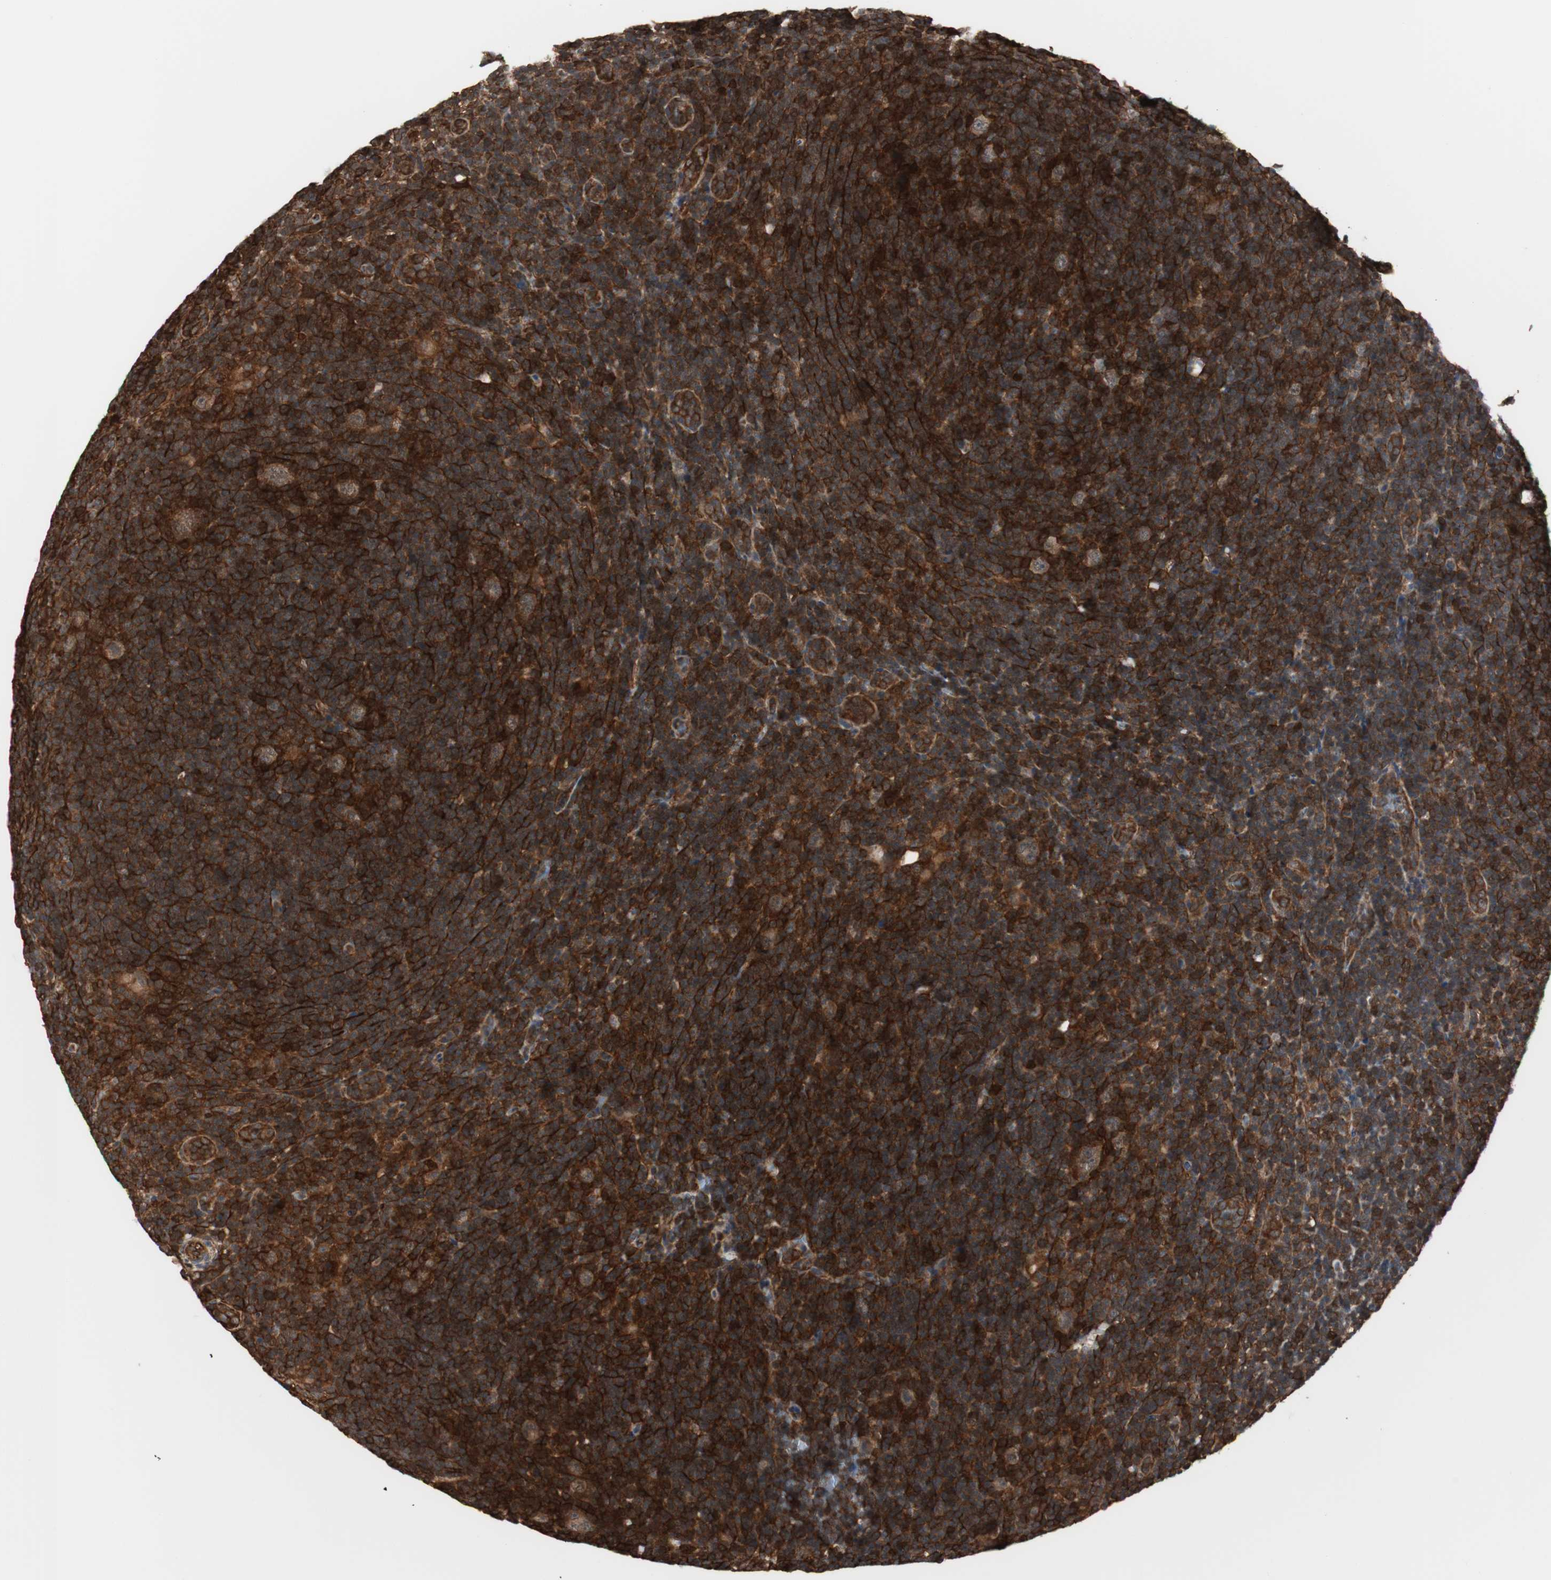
{"staining": {"intensity": "weak", "quantity": ">75%", "location": "cytoplasmic/membranous"}, "tissue": "lymphoma", "cell_type": "Tumor cells", "image_type": "cancer", "snomed": [{"axis": "morphology", "description": "Hodgkin's disease, NOS"}, {"axis": "topography", "description": "Lymph node"}], "caption": "Tumor cells show low levels of weak cytoplasmic/membranous staining in about >75% of cells in human lymphoma.", "gene": "PTPN11", "patient": {"sex": "female", "age": 57}}